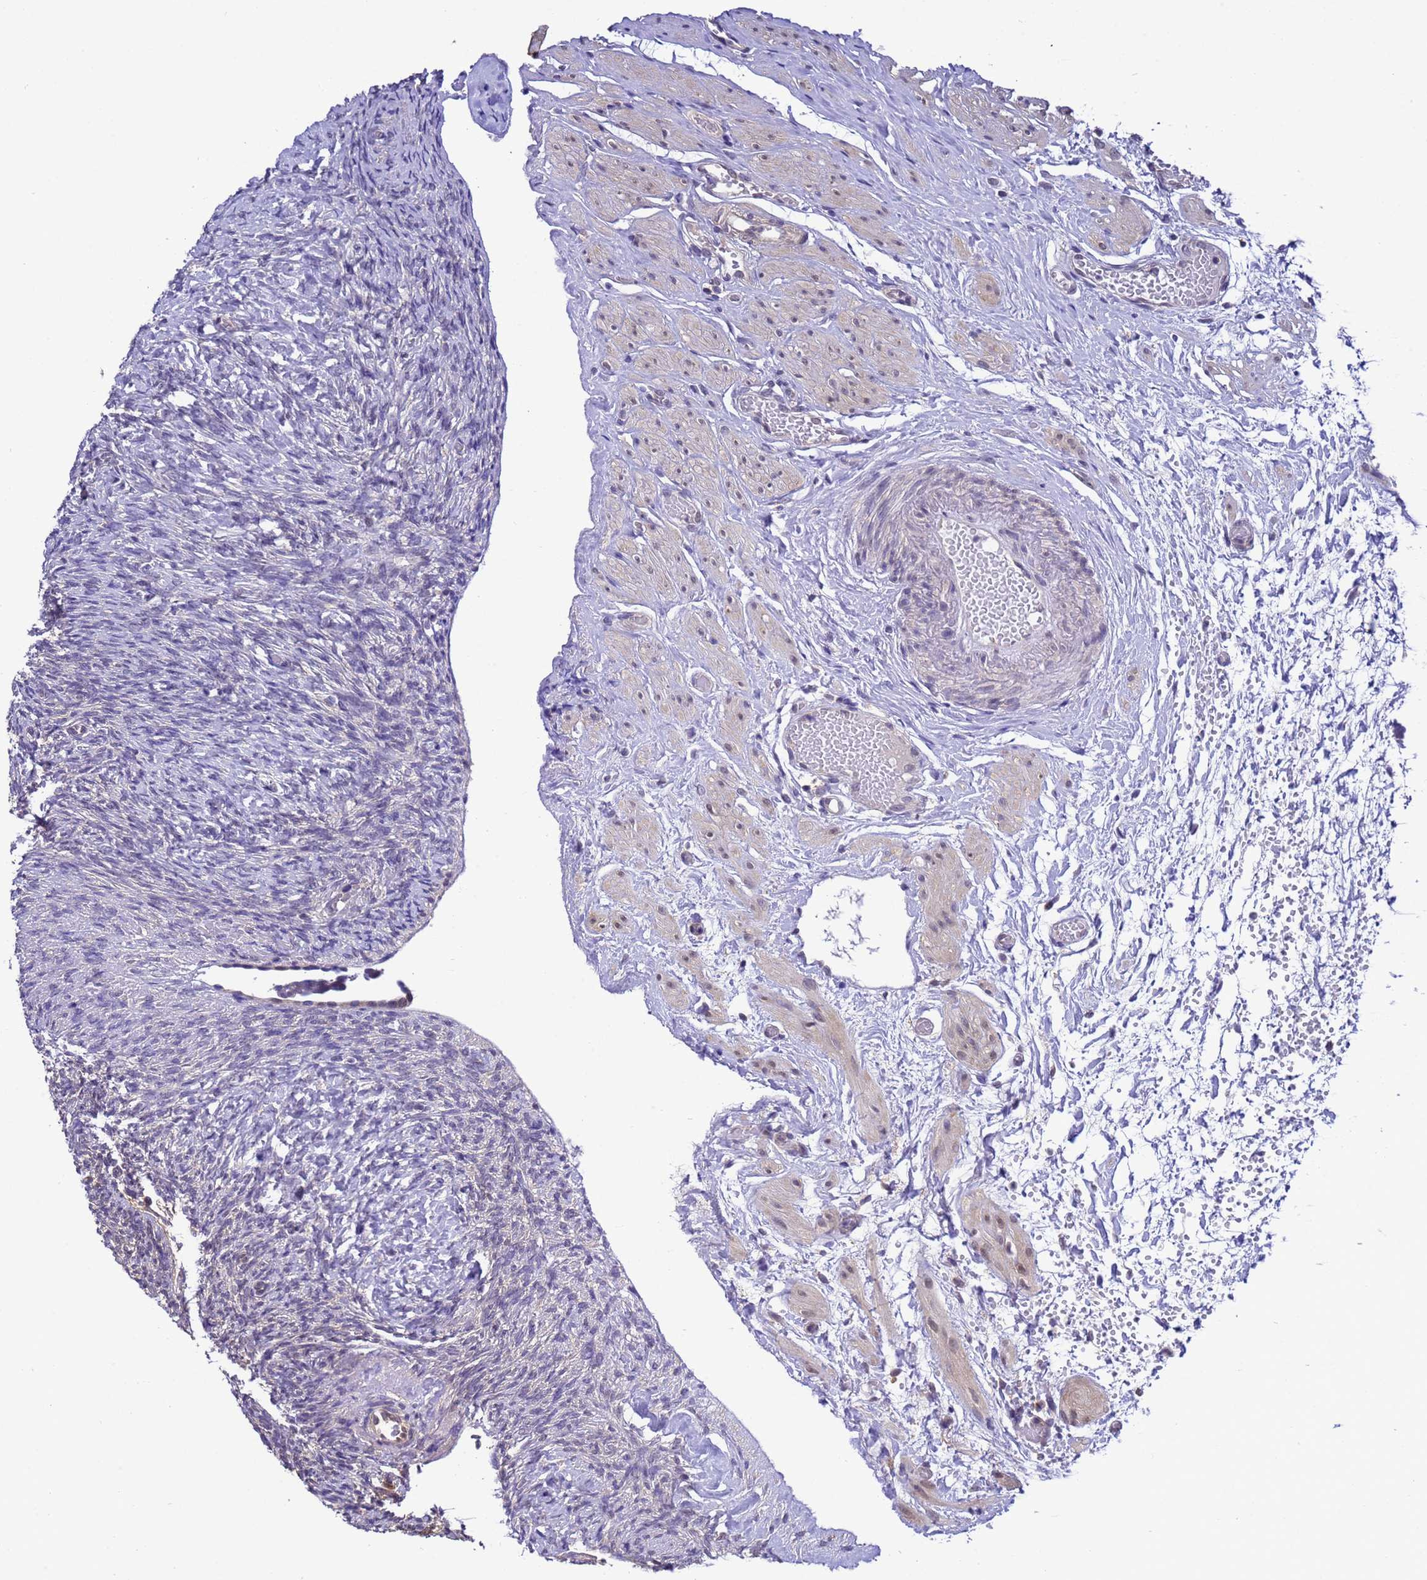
{"staining": {"intensity": "weak", "quantity": ">75%", "location": "cytoplasmic/membranous"}, "tissue": "ovary", "cell_type": "Follicle cells", "image_type": "normal", "snomed": [{"axis": "morphology", "description": "Normal tissue, NOS"}, {"axis": "topography", "description": "Ovary"}], "caption": "Ovary stained for a protein shows weak cytoplasmic/membranous positivity in follicle cells. Immunohistochemistry stains the protein of interest in brown and the nuclei are stained blue.", "gene": "ZFP69B", "patient": {"sex": "female", "age": 41}}